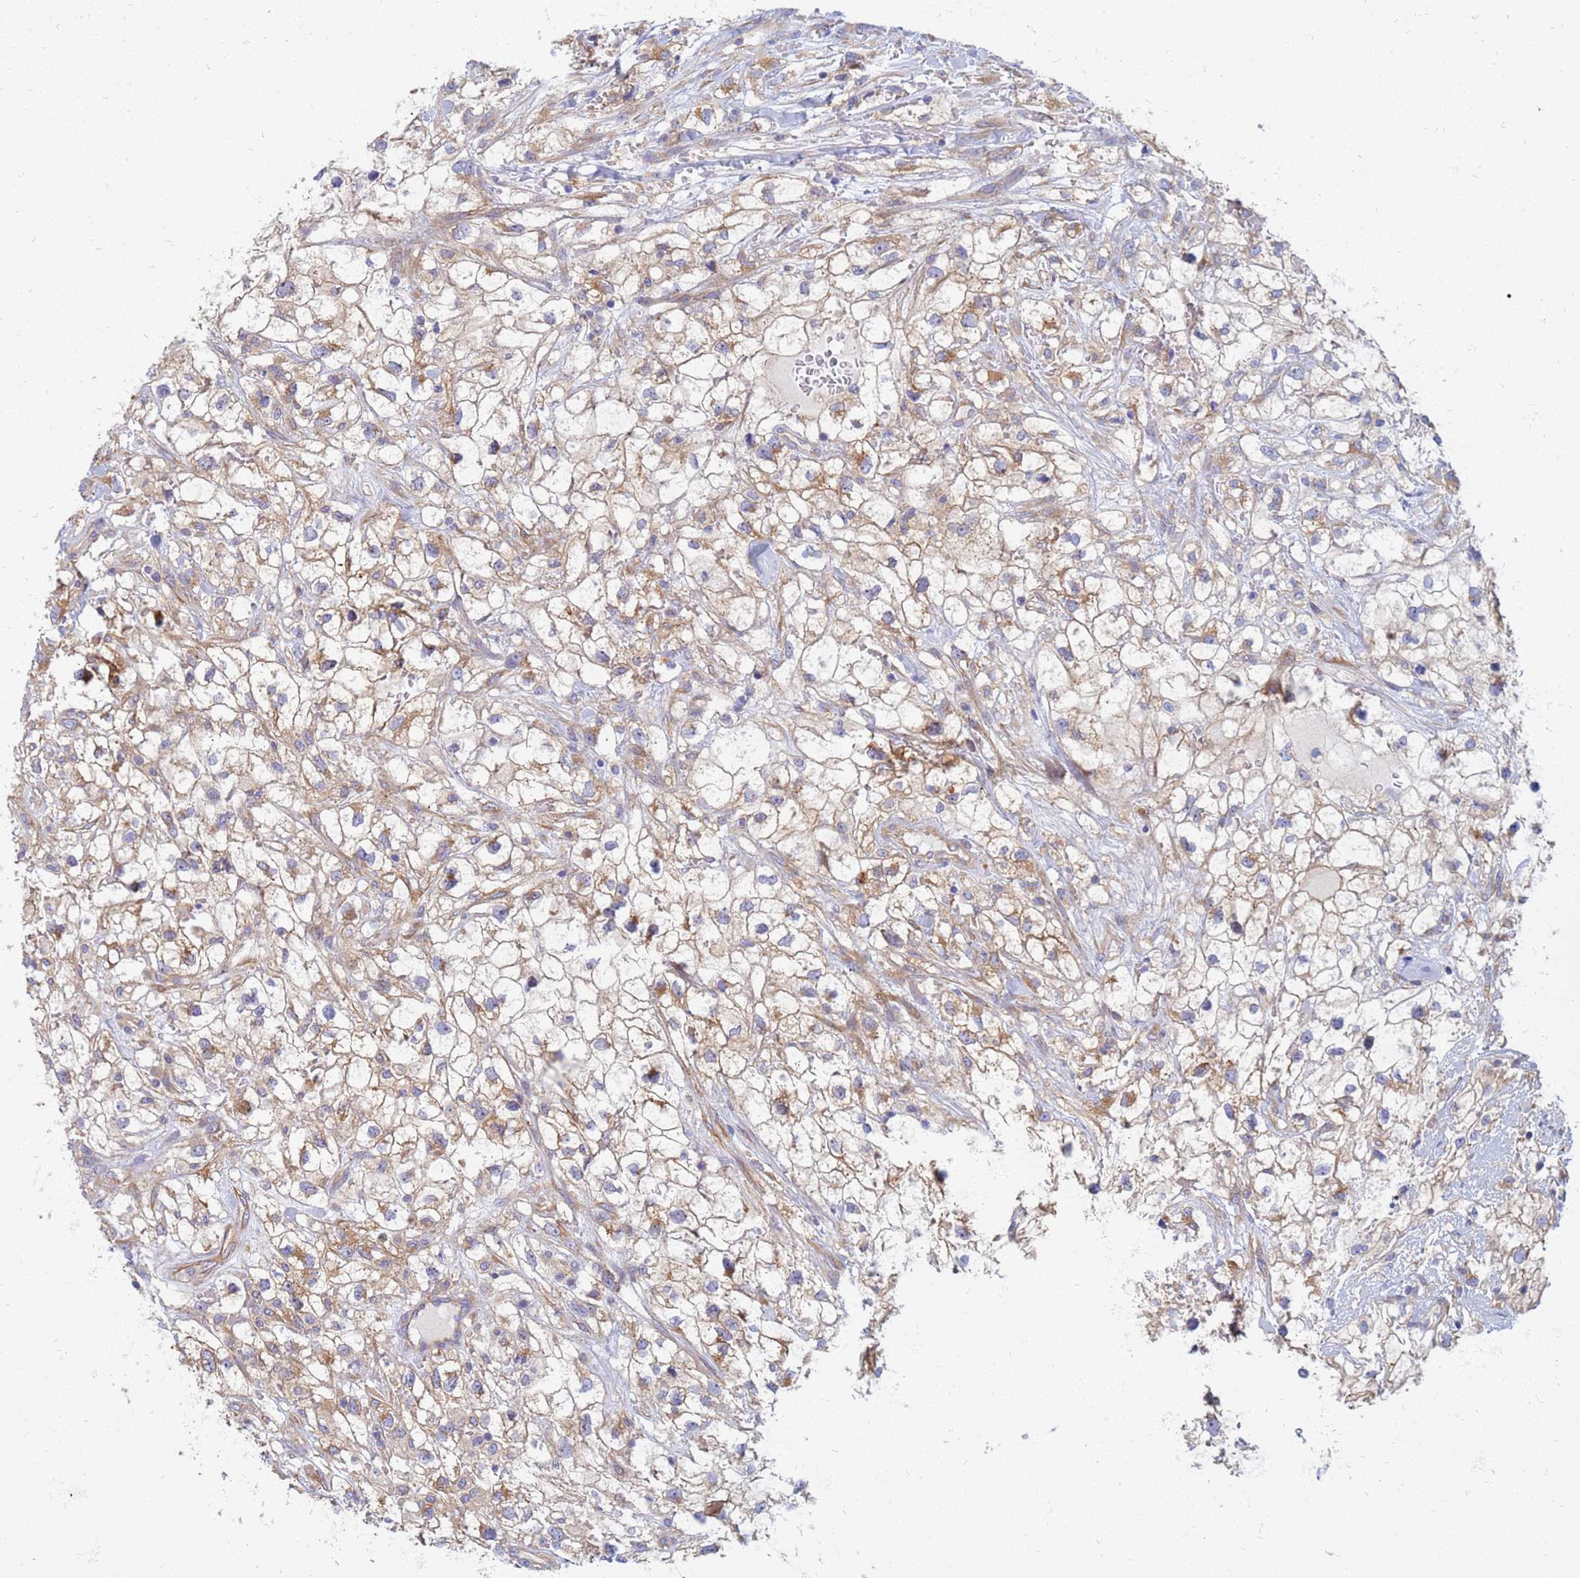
{"staining": {"intensity": "weak", "quantity": "<25%", "location": "cytoplasmic/membranous"}, "tissue": "renal cancer", "cell_type": "Tumor cells", "image_type": "cancer", "snomed": [{"axis": "morphology", "description": "Adenocarcinoma, NOS"}, {"axis": "topography", "description": "Kidney"}], "caption": "This is an immunohistochemistry (IHC) image of adenocarcinoma (renal). There is no staining in tumor cells.", "gene": "EEA1", "patient": {"sex": "male", "age": 59}}